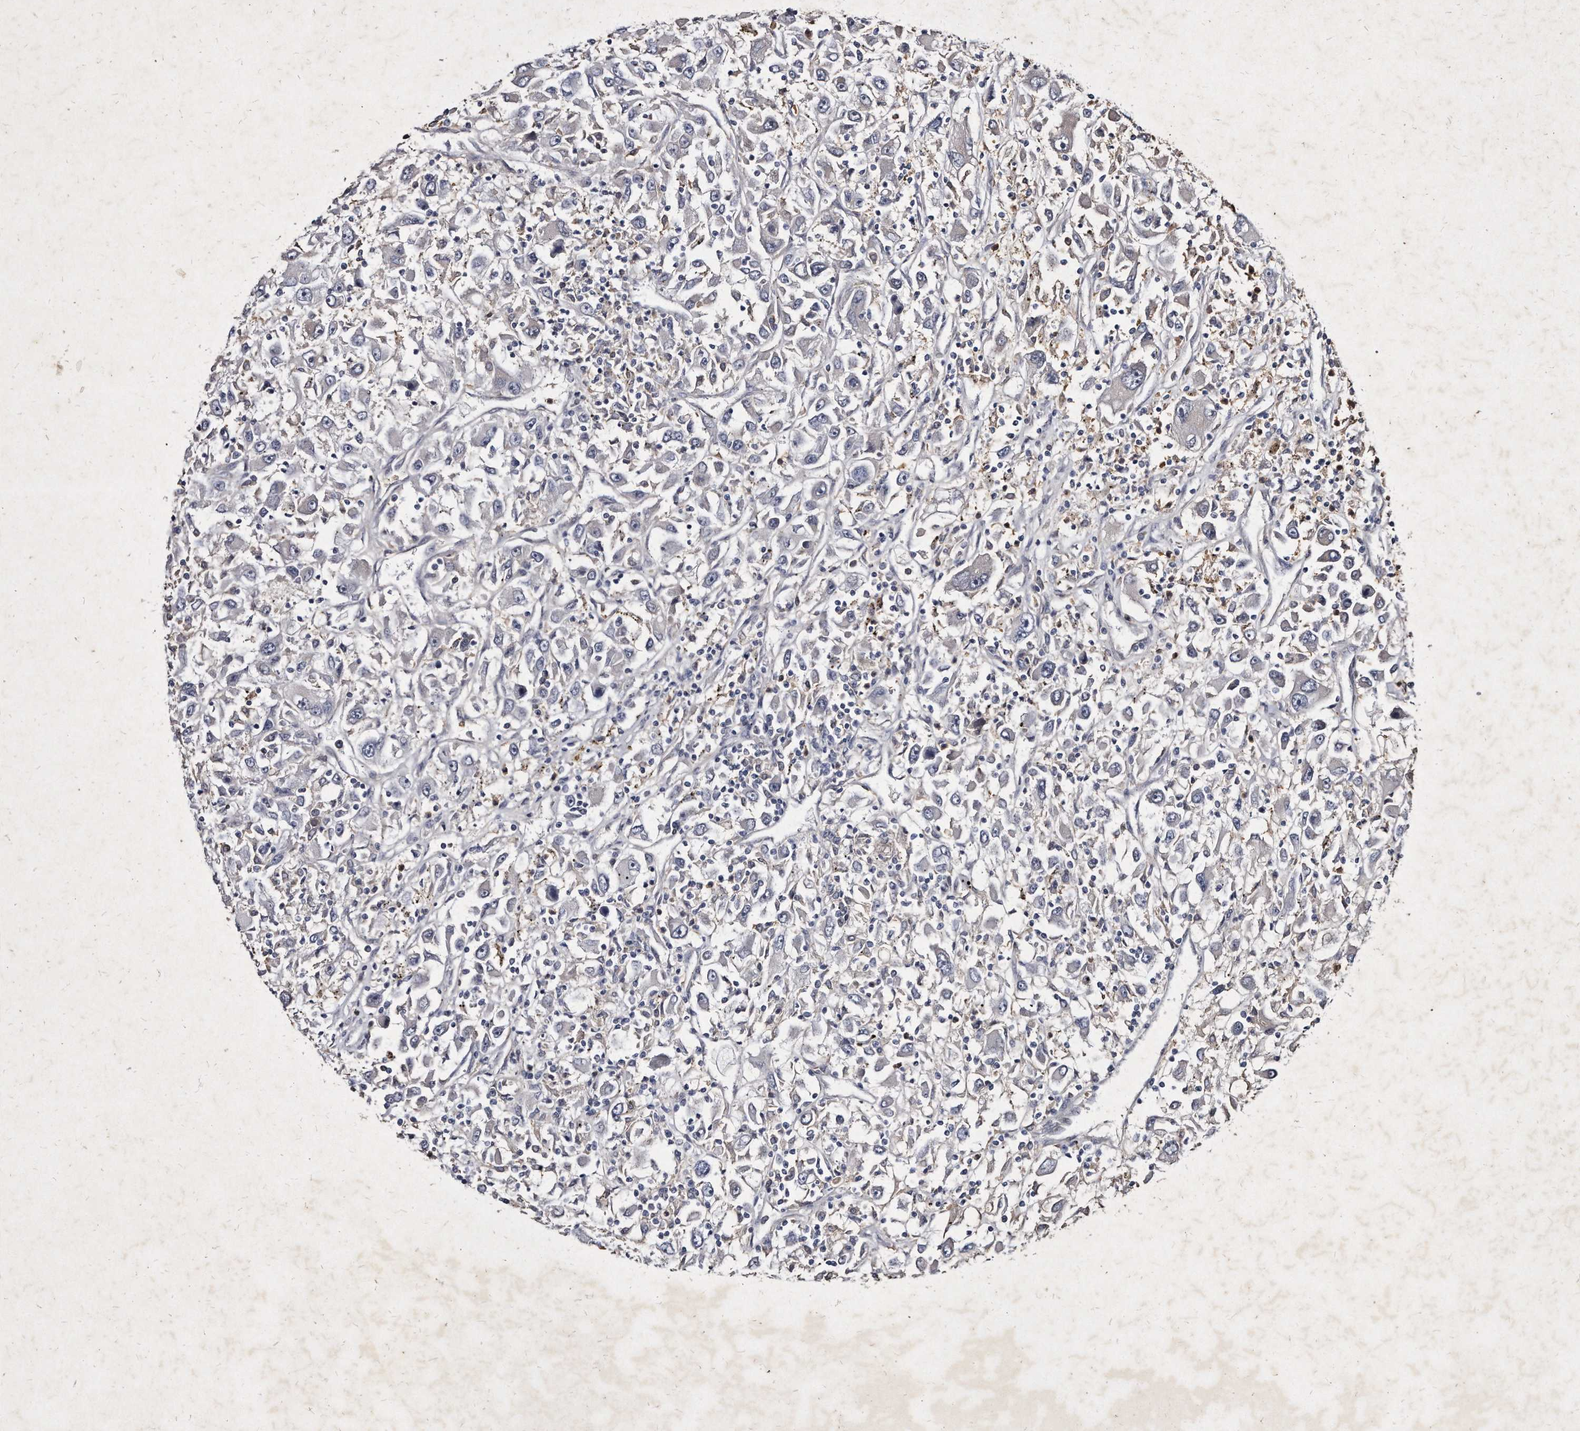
{"staining": {"intensity": "negative", "quantity": "none", "location": "none"}, "tissue": "renal cancer", "cell_type": "Tumor cells", "image_type": "cancer", "snomed": [{"axis": "morphology", "description": "Adenocarcinoma, NOS"}, {"axis": "topography", "description": "Kidney"}], "caption": "Renal adenocarcinoma stained for a protein using immunohistochemistry demonstrates no staining tumor cells.", "gene": "KLHDC3", "patient": {"sex": "female", "age": 52}}